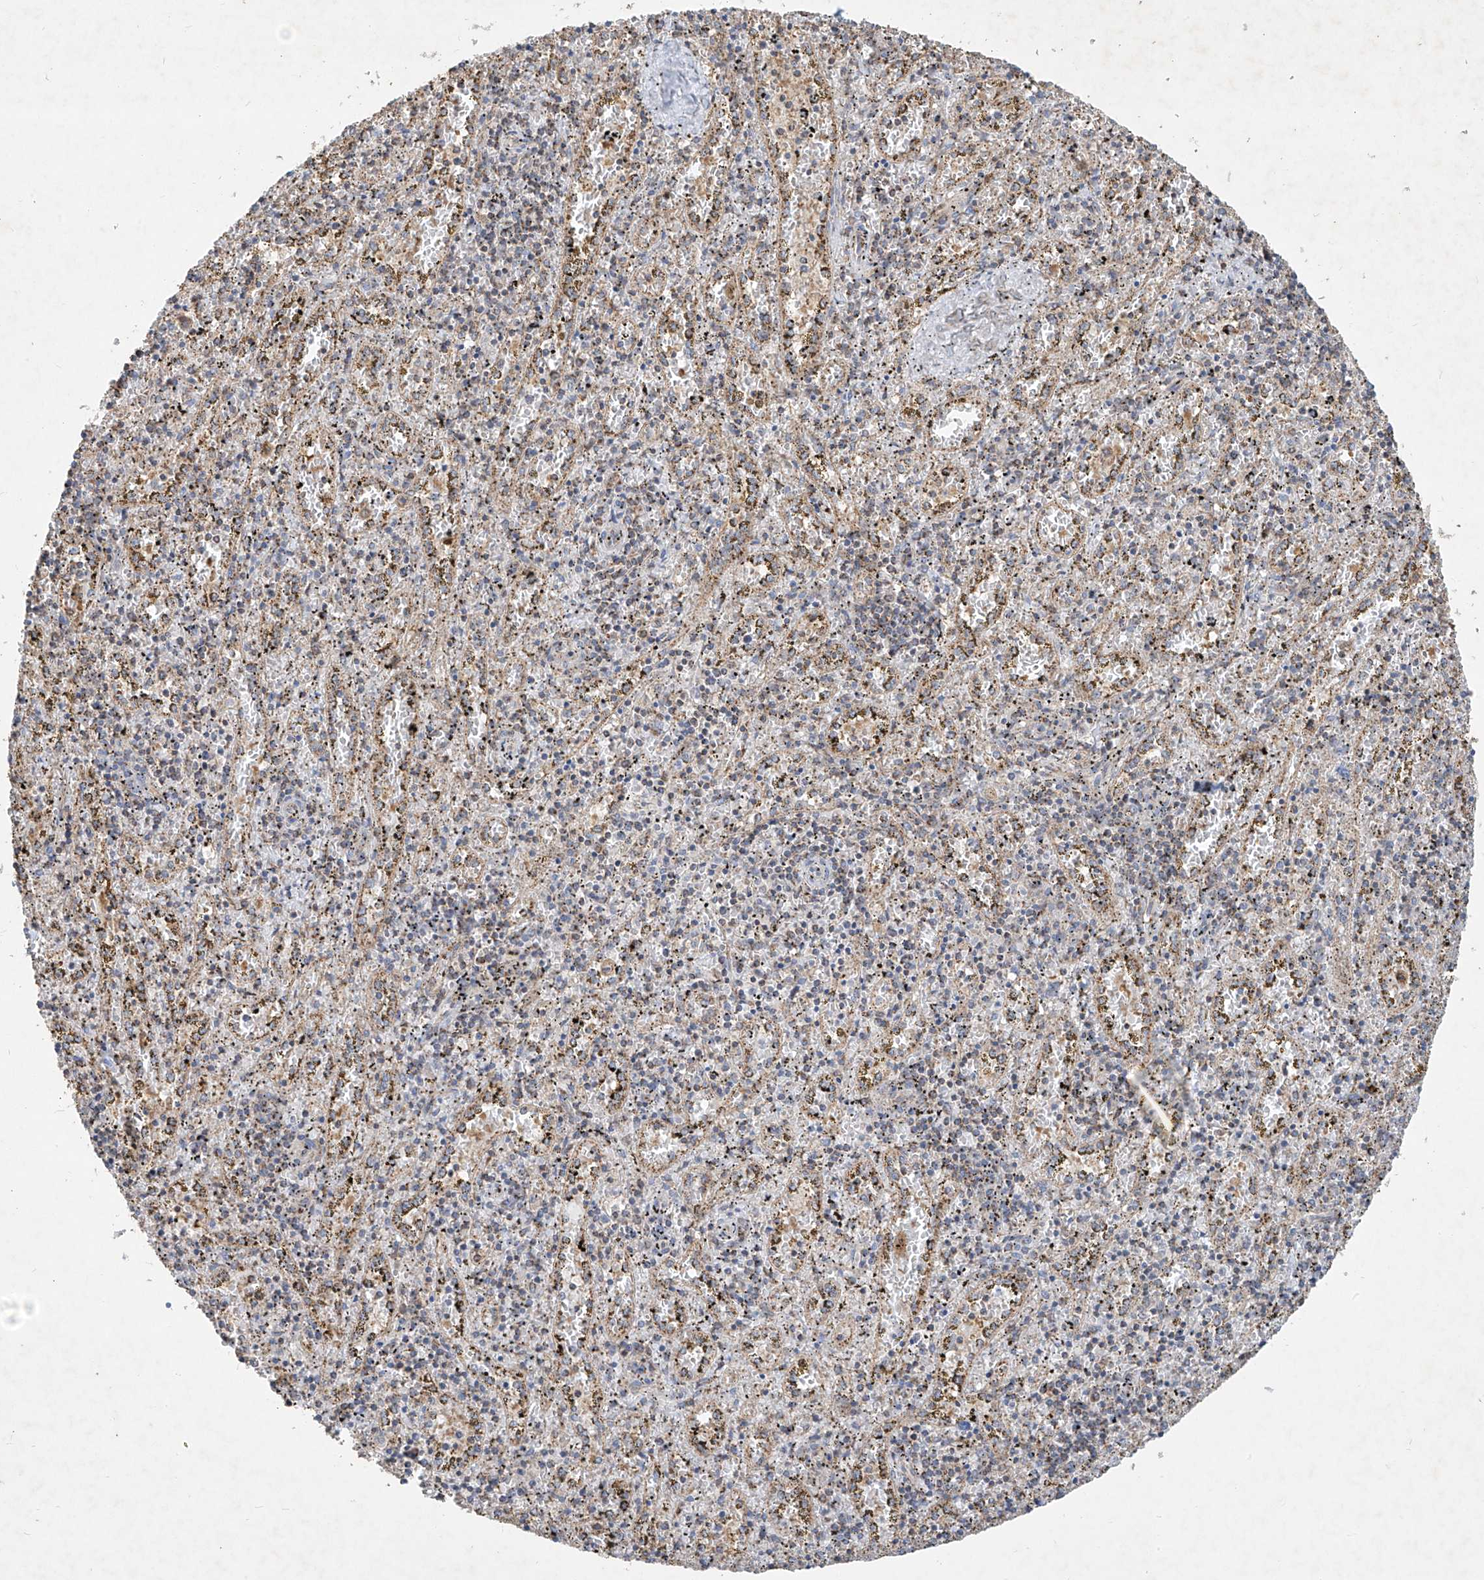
{"staining": {"intensity": "moderate", "quantity": "<25%", "location": "cytoplasmic/membranous"}, "tissue": "spleen", "cell_type": "Cells in red pulp", "image_type": "normal", "snomed": [{"axis": "morphology", "description": "Normal tissue, NOS"}, {"axis": "topography", "description": "Spleen"}], "caption": "Immunohistochemistry photomicrograph of unremarkable spleen stained for a protein (brown), which displays low levels of moderate cytoplasmic/membranous expression in approximately <25% of cells in red pulp.", "gene": "UQCC1", "patient": {"sex": "male", "age": 11}}